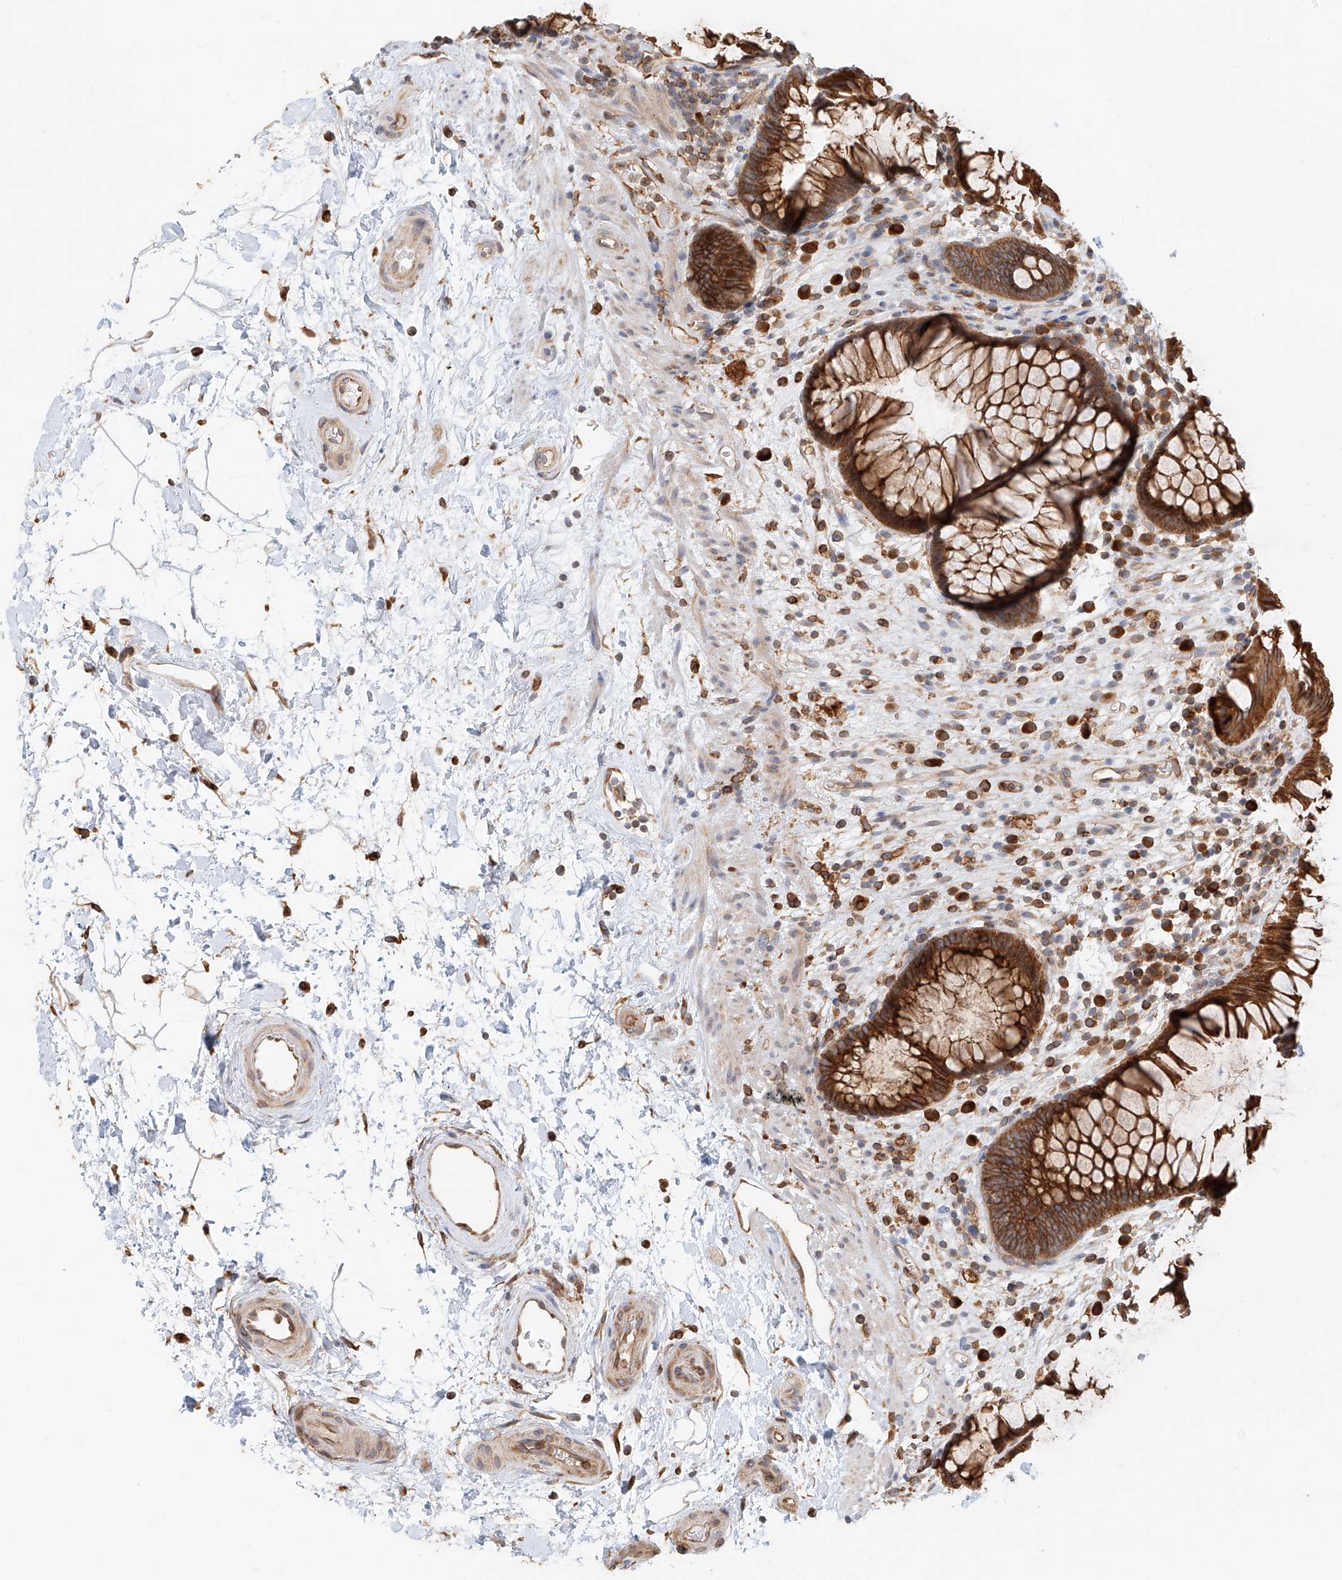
{"staining": {"intensity": "strong", "quantity": ">75%", "location": "cytoplasmic/membranous"}, "tissue": "rectum", "cell_type": "Glandular cells", "image_type": "normal", "snomed": [{"axis": "morphology", "description": "Normal tissue, NOS"}, {"axis": "topography", "description": "Rectum"}], "caption": "Unremarkable rectum demonstrates strong cytoplasmic/membranous staining in approximately >75% of glandular cells.", "gene": "DHRS7", "patient": {"sex": "male", "age": 51}}